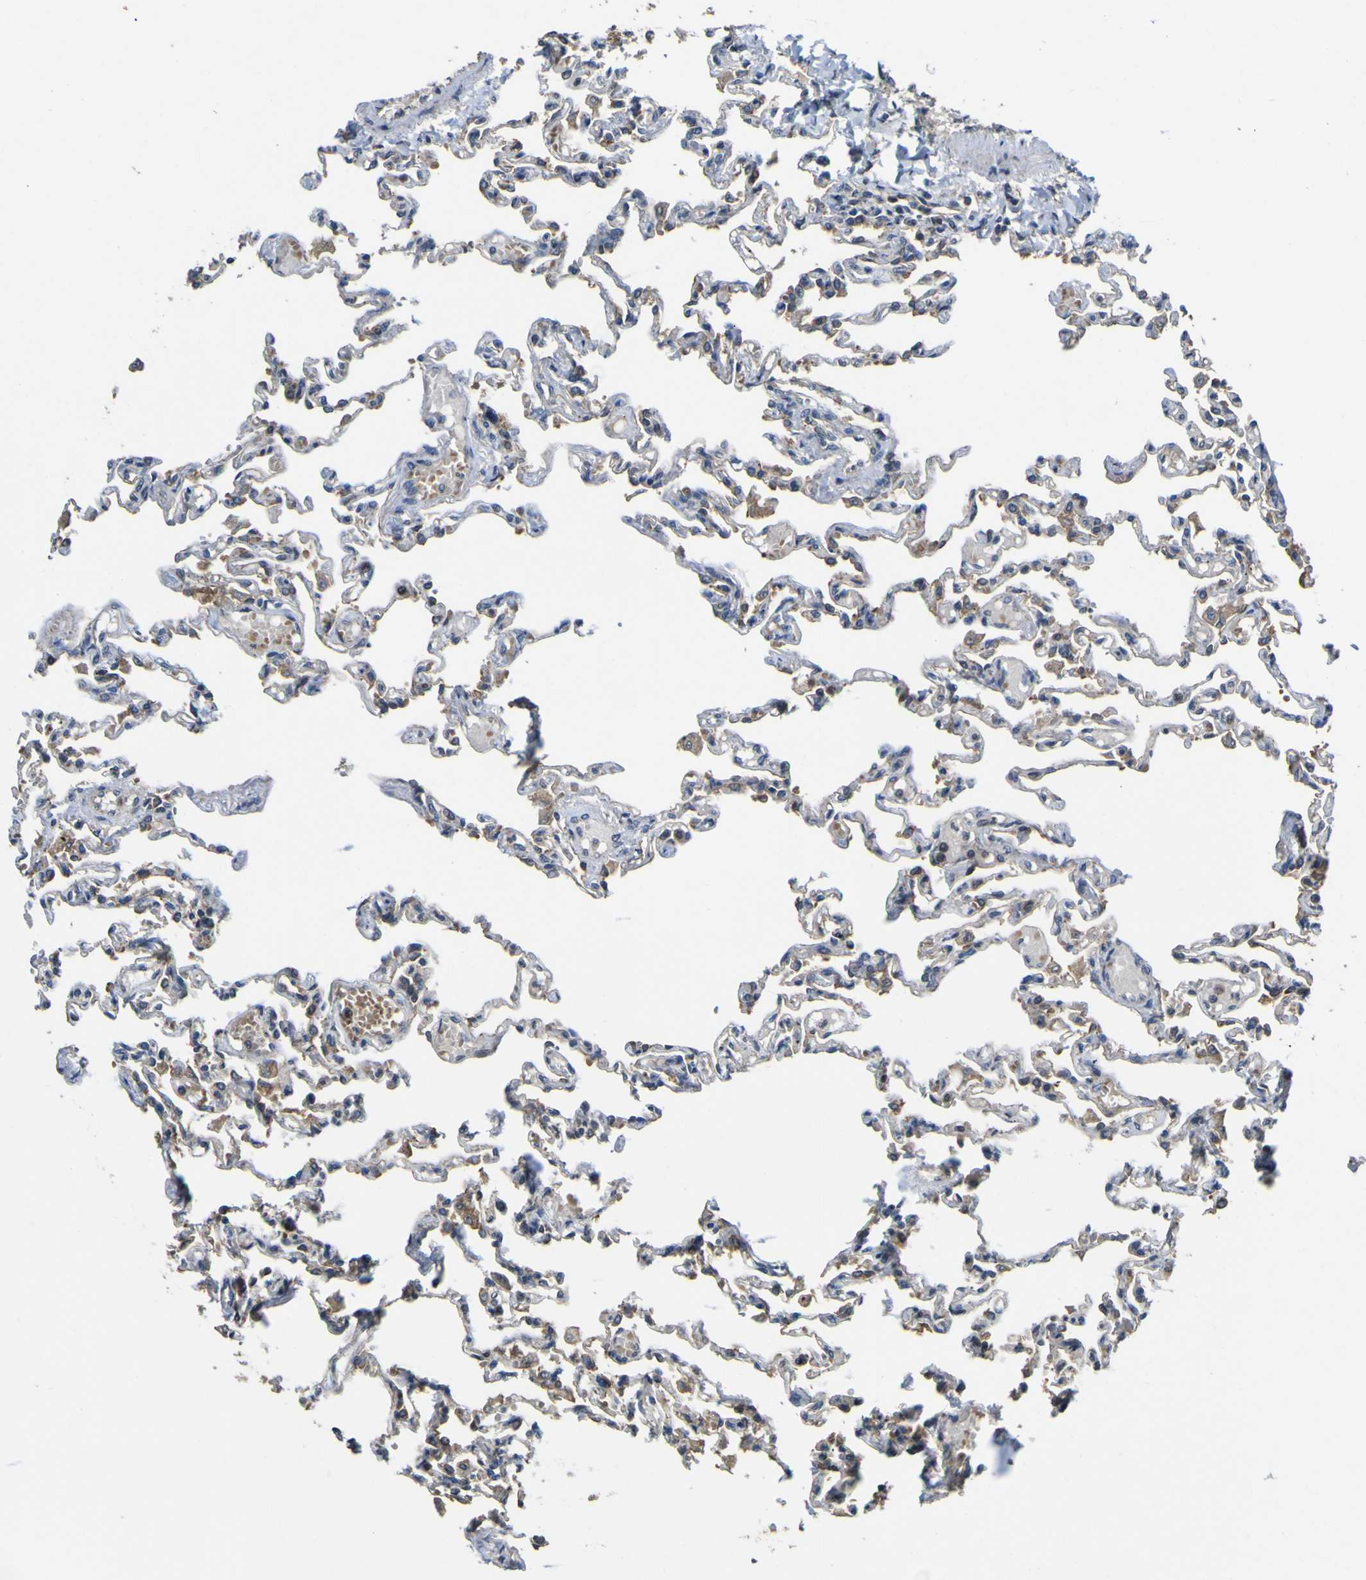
{"staining": {"intensity": "moderate", "quantity": "25%-75%", "location": "cytoplasmic/membranous"}, "tissue": "lung", "cell_type": "Alveolar cells", "image_type": "normal", "snomed": [{"axis": "morphology", "description": "Normal tissue, NOS"}, {"axis": "topography", "description": "Lung"}], "caption": "Protein expression by immunohistochemistry (IHC) demonstrates moderate cytoplasmic/membranous staining in approximately 25%-75% of alveolar cells in benign lung. The protein of interest is shown in brown color, while the nuclei are stained blue.", "gene": "LBHD1", "patient": {"sex": "male", "age": 21}}